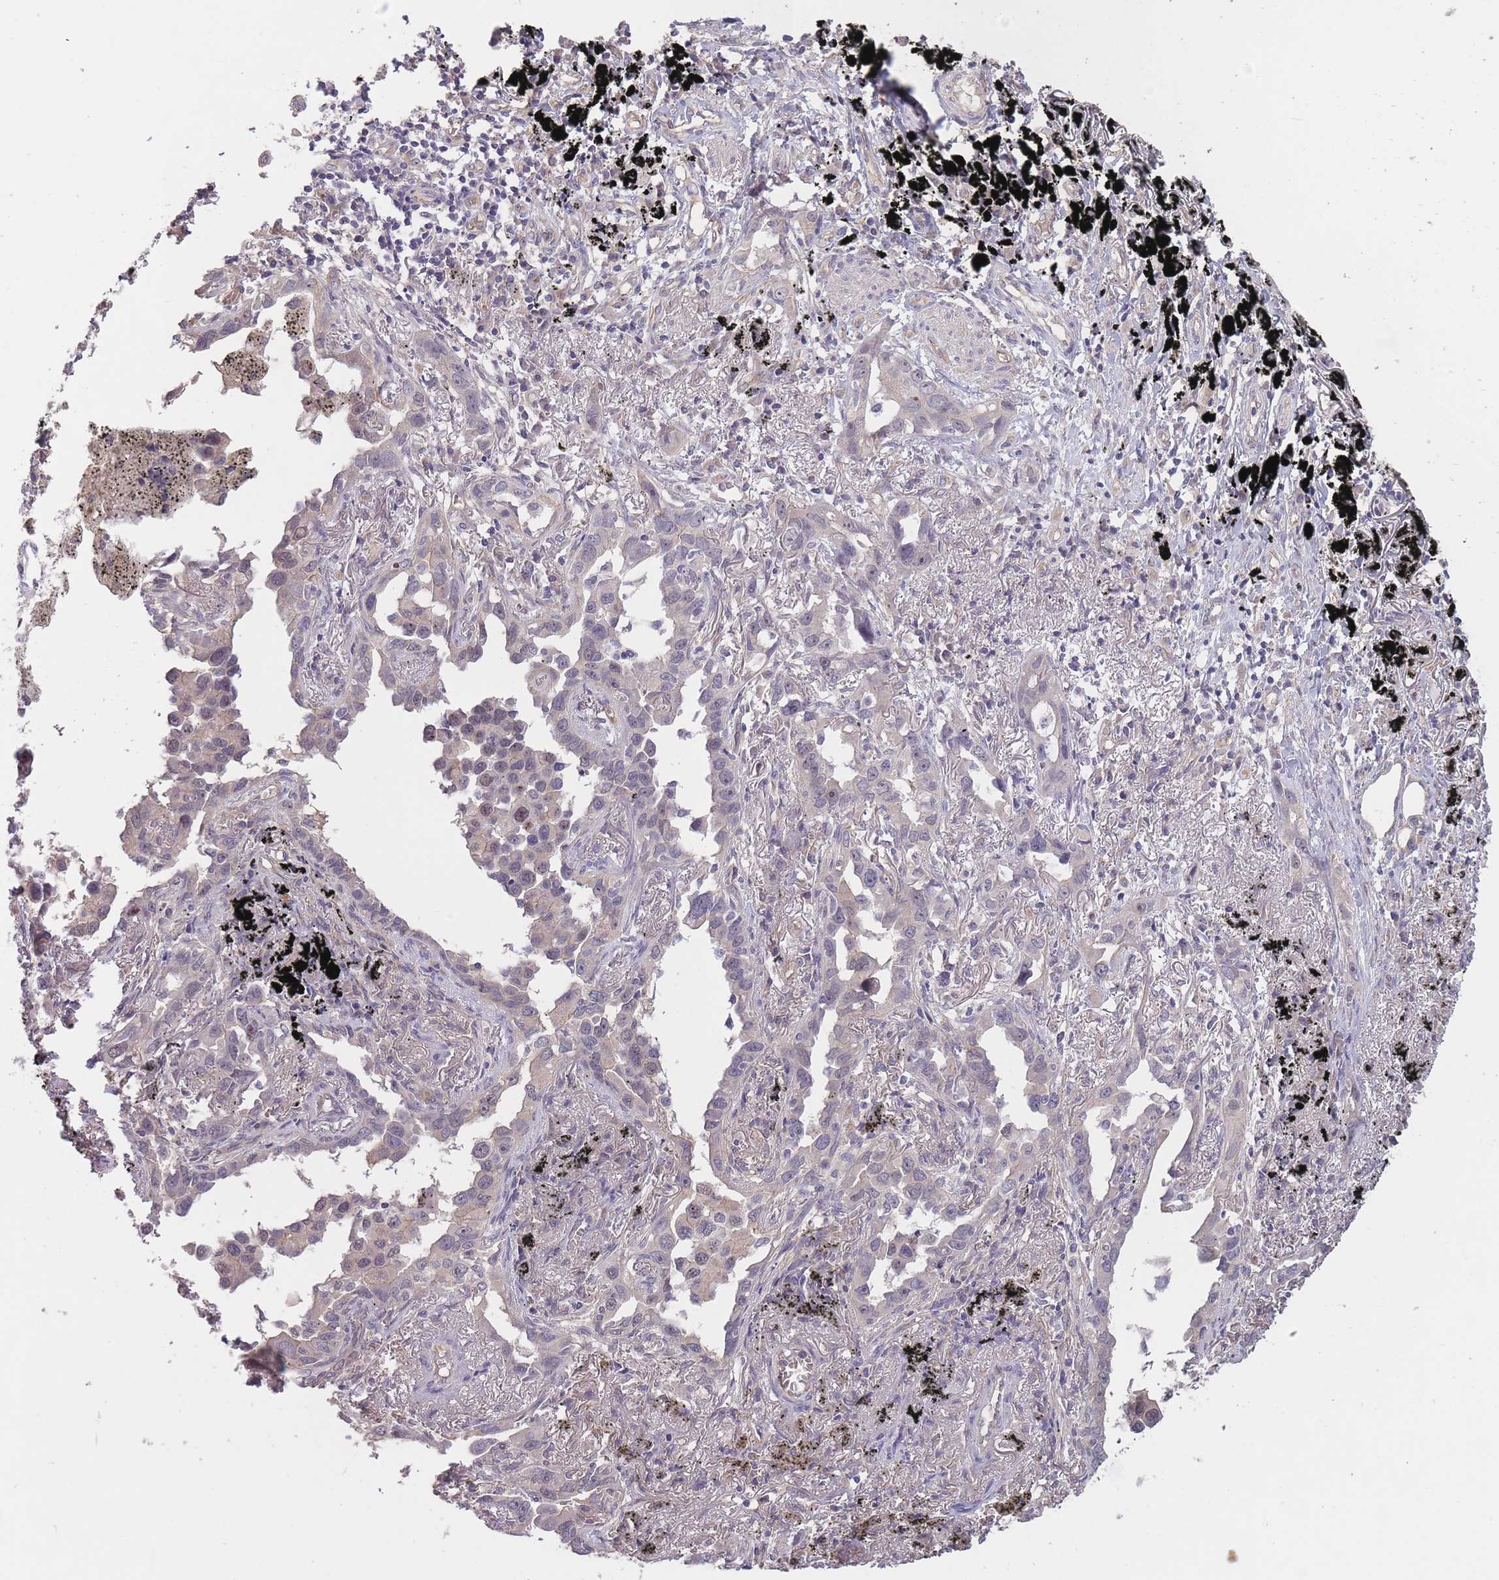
{"staining": {"intensity": "negative", "quantity": "none", "location": "none"}, "tissue": "lung cancer", "cell_type": "Tumor cells", "image_type": "cancer", "snomed": [{"axis": "morphology", "description": "Adenocarcinoma, NOS"}, {"axis": "topography", "description": "Lung"}], "caption": "Adenocarcinoma (lung) was stained to show a protein in brown. There is no significant expression in tumor cells.", "gene": "KIAA1755", "patient": {"sex": "male", "age": 67}}